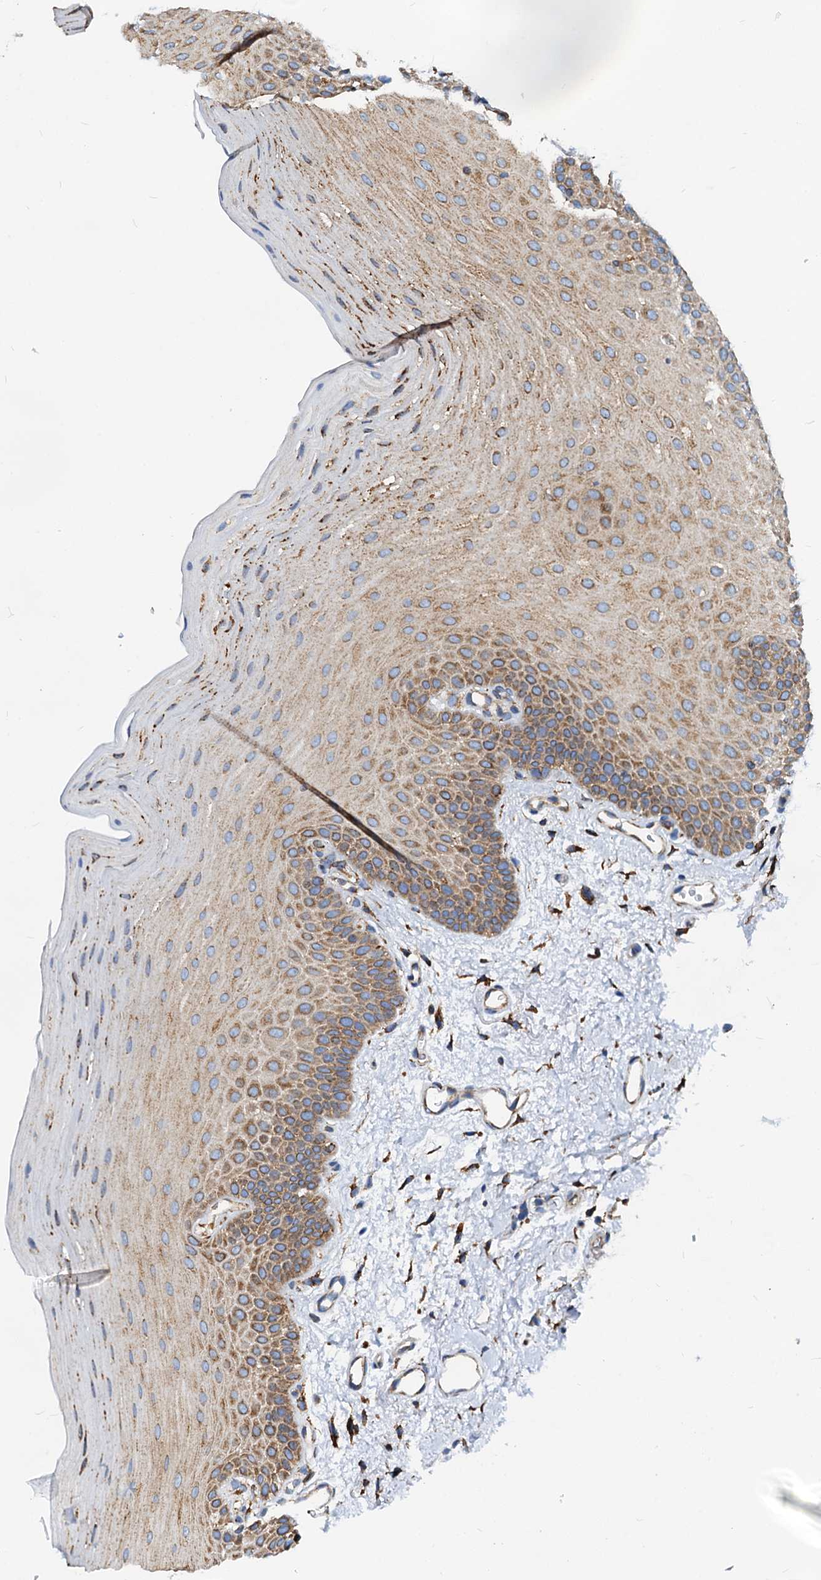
{"staining": {"intensity": "moderate", "quantity": "25%-75%", "location": "cytoplasmic/membranous"}, "tissue": "oral mucosa", "cell_type": "Squamous epithelial cells", "image_type": "normal", "snomed": [{"axis": "morphology", "description": "Normal tissue, NOS"}, {"axis": "topography", "description": "Oral tissue"}], "caption": "Immunohistochemical staining of normal human oral mucosa displays 25%-75% levels of moderate cytoplasmic/membranous protein staining in about 25%-75% of squamous epithelial cells. The protein of interest is stained brown, and the nuclei are stained in blue (DAB (3,3'-diaminobenzidine) IHC with brightfield microscopy, high magnification).", "gene": "HSPA5", "patient": {"sex": "male", "age": 68}}